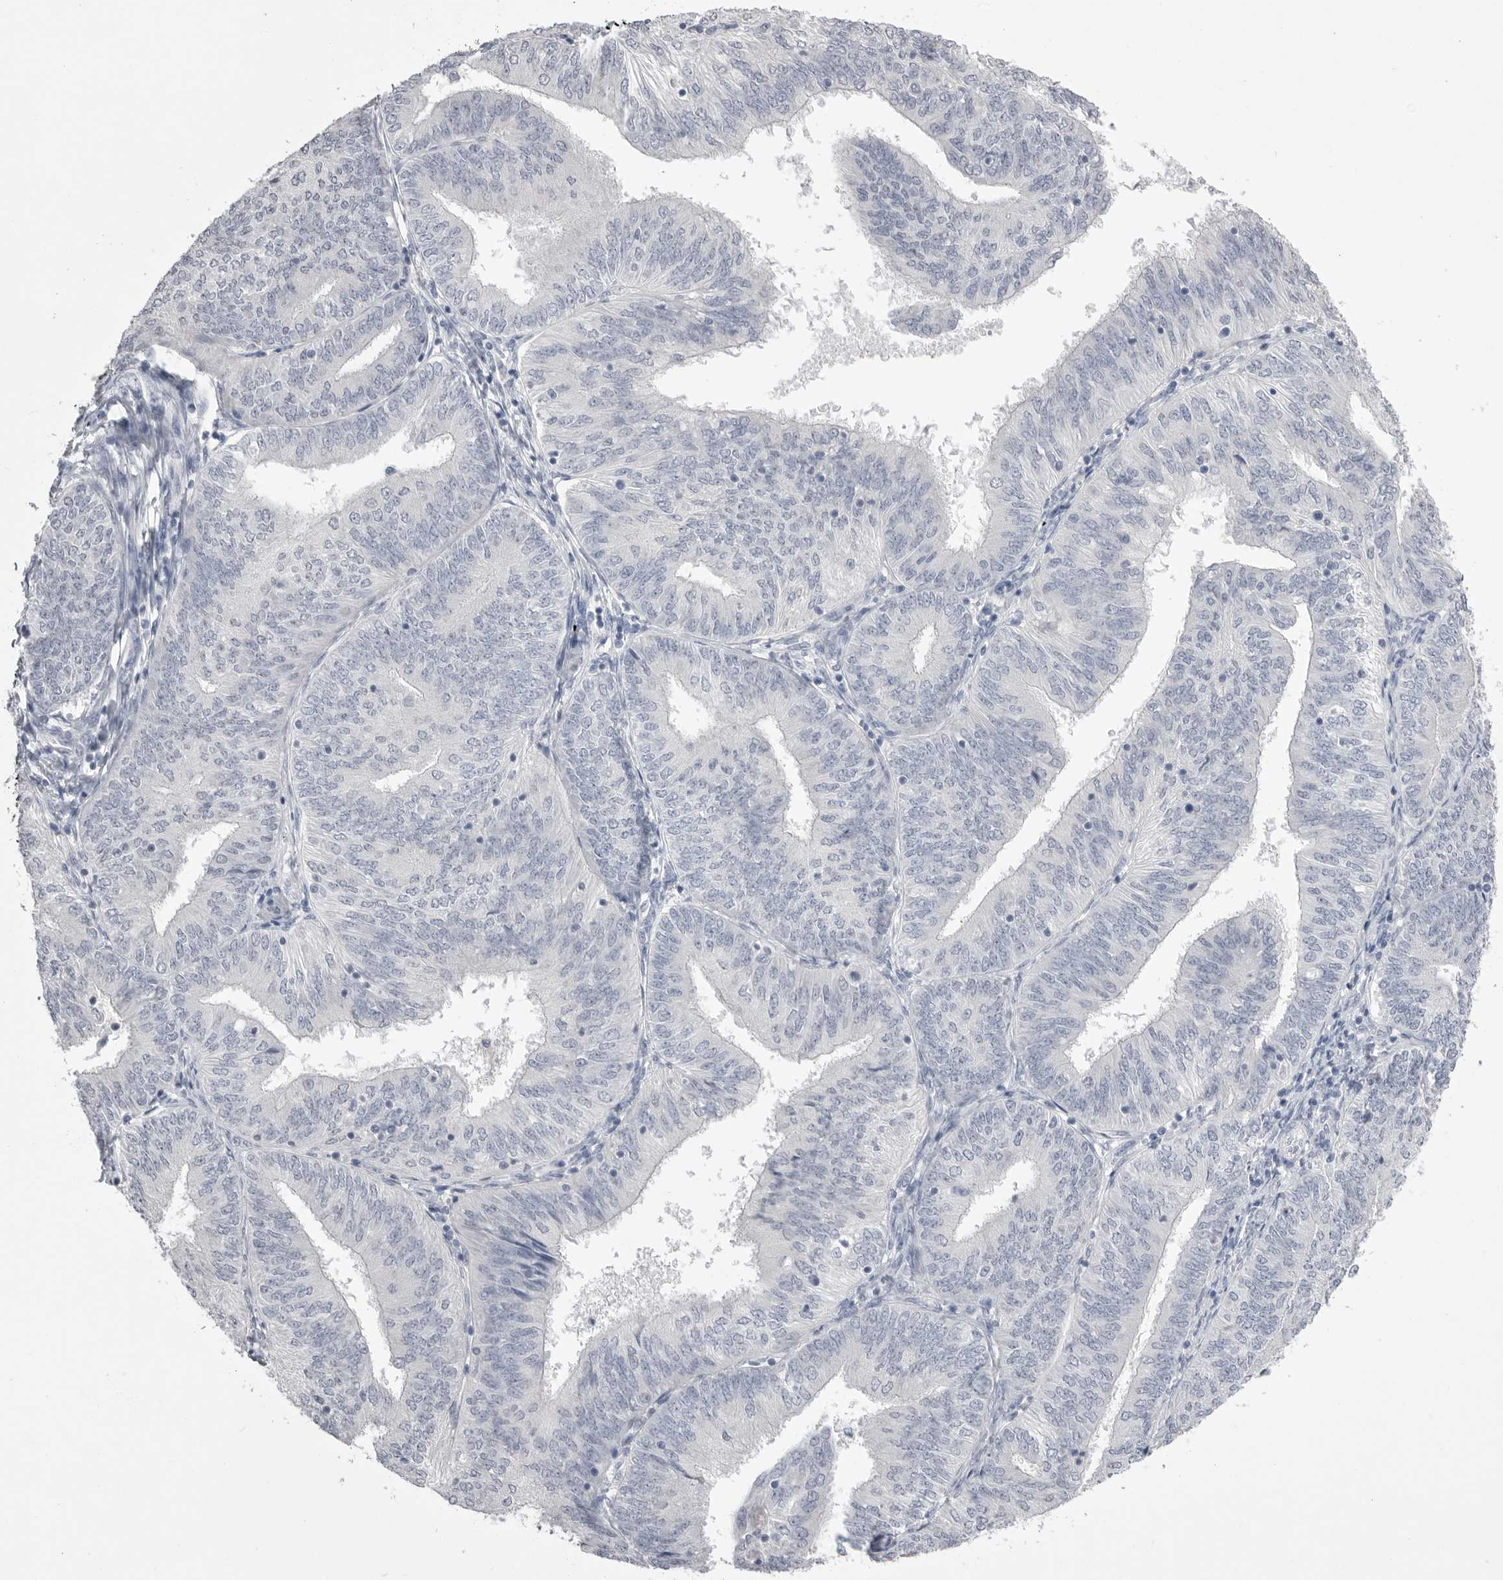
{"staining": {"intensity": "negative", "quantity": "none", "location": "none"}, "tissue": "endometrial cancer", "cell_type": "Tumor cells", "image_type": "cancer", "snomed": [{"axis": "morphology", "description": "Adenocarcinoma, NOS"}, {"axis": "topography", "description": "Endometrium"}], "caption": "This is an immunohistochemistry image of human endometrial adenocarcinoma. There is no expression in tumor cells.", "gene": "CPB1", "patient": {"sex": "female", "age": 58}}